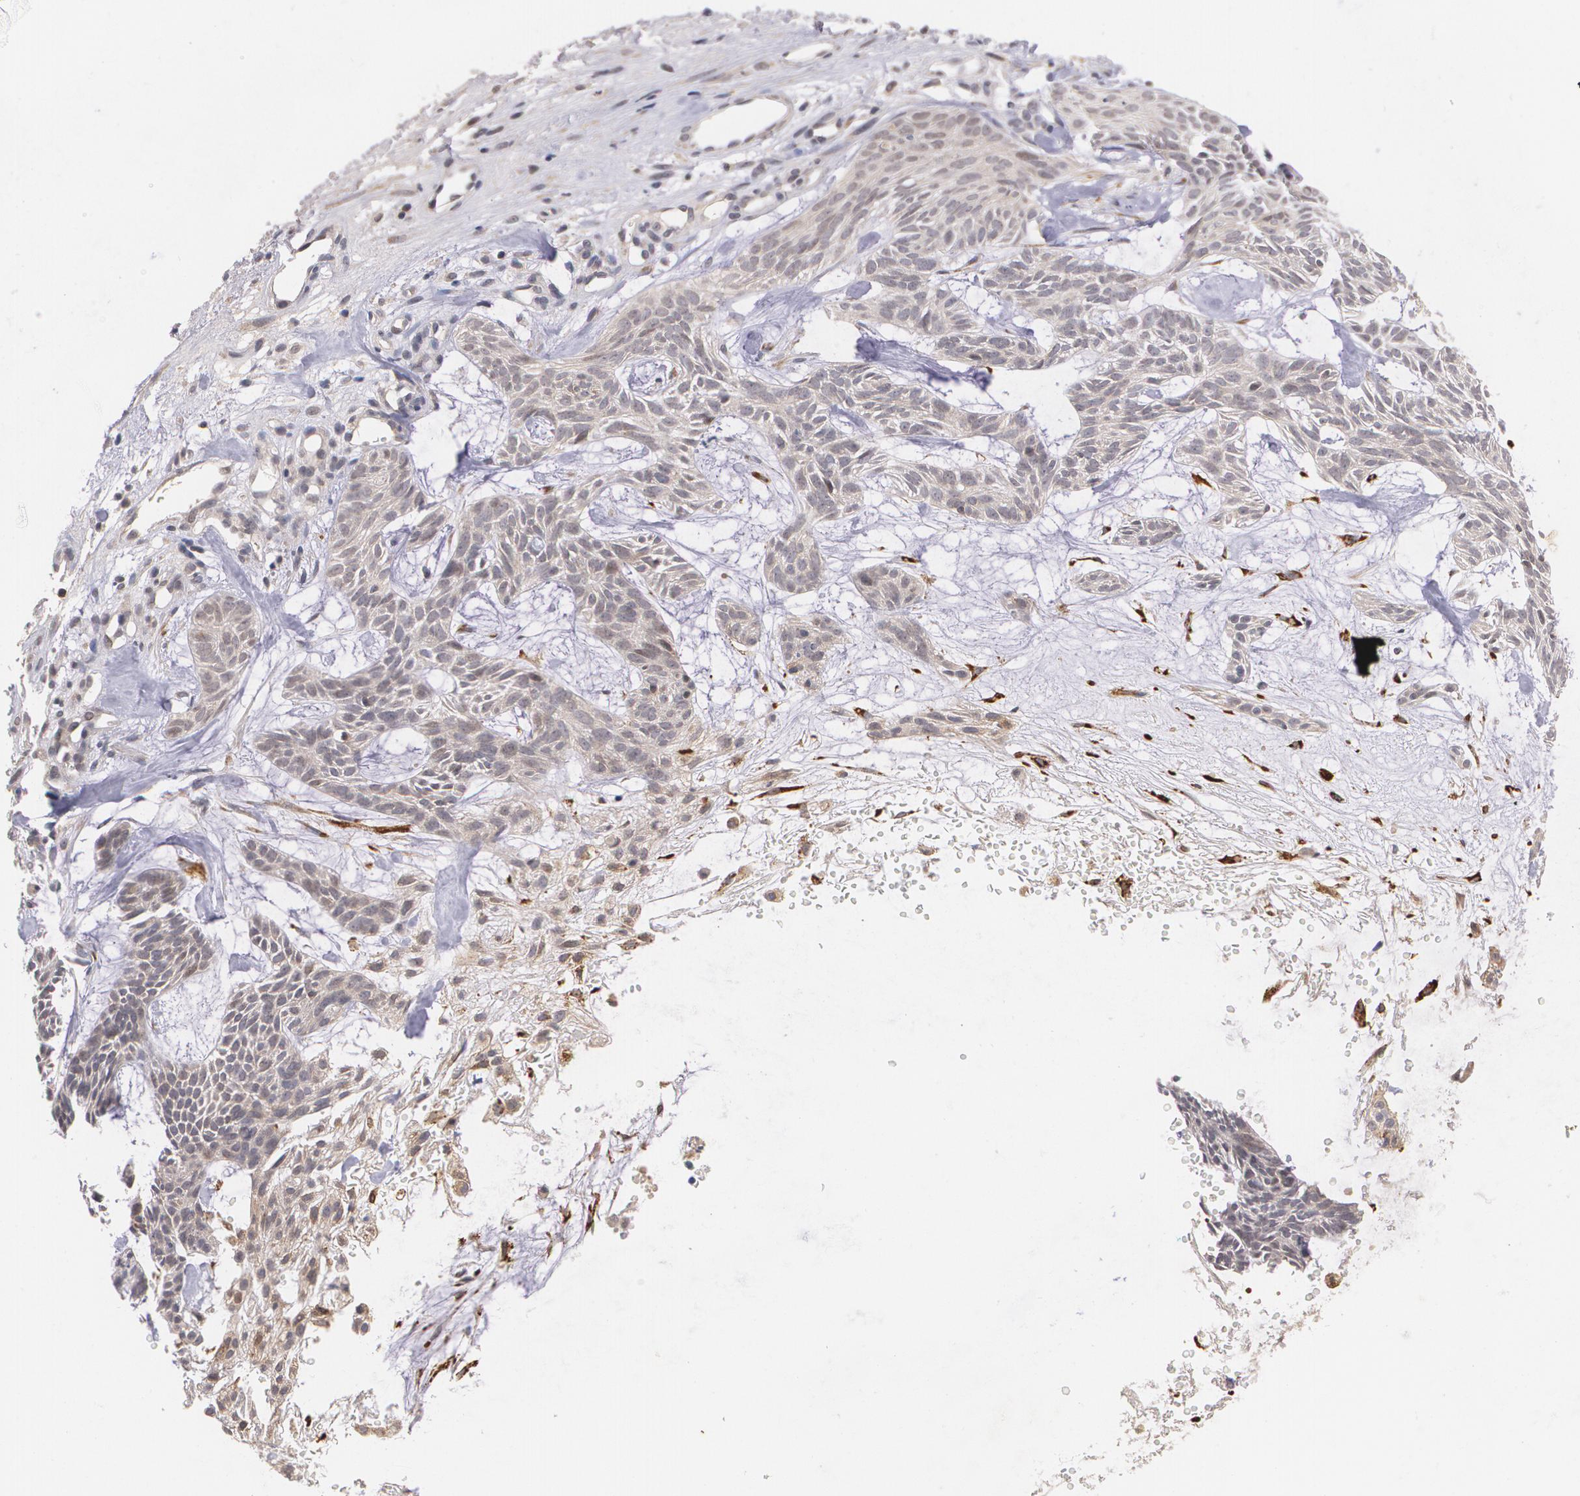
{"staining": {"intensity": "weak", "quantity": "25%-75%", "location": "cytoplasmic/membranous"}, "tissue": "skin cancer", "cell_type": "Tumor cells", "image_type": "cancer", "snomed": [{"axis": "morphology", "description": "Basal cell carcinoma"}, {"axis": "topography", "description": "Skin"}], "caption": "Basal cell carcinoma (skin) was stained to show a protein in brown. There is low levels of weak cytoplasmic/membranous staining in approximately 25%-75% of tumor cells.", "gene": "IFNGR2", "patient": {"sex": "male", "age": 75}}